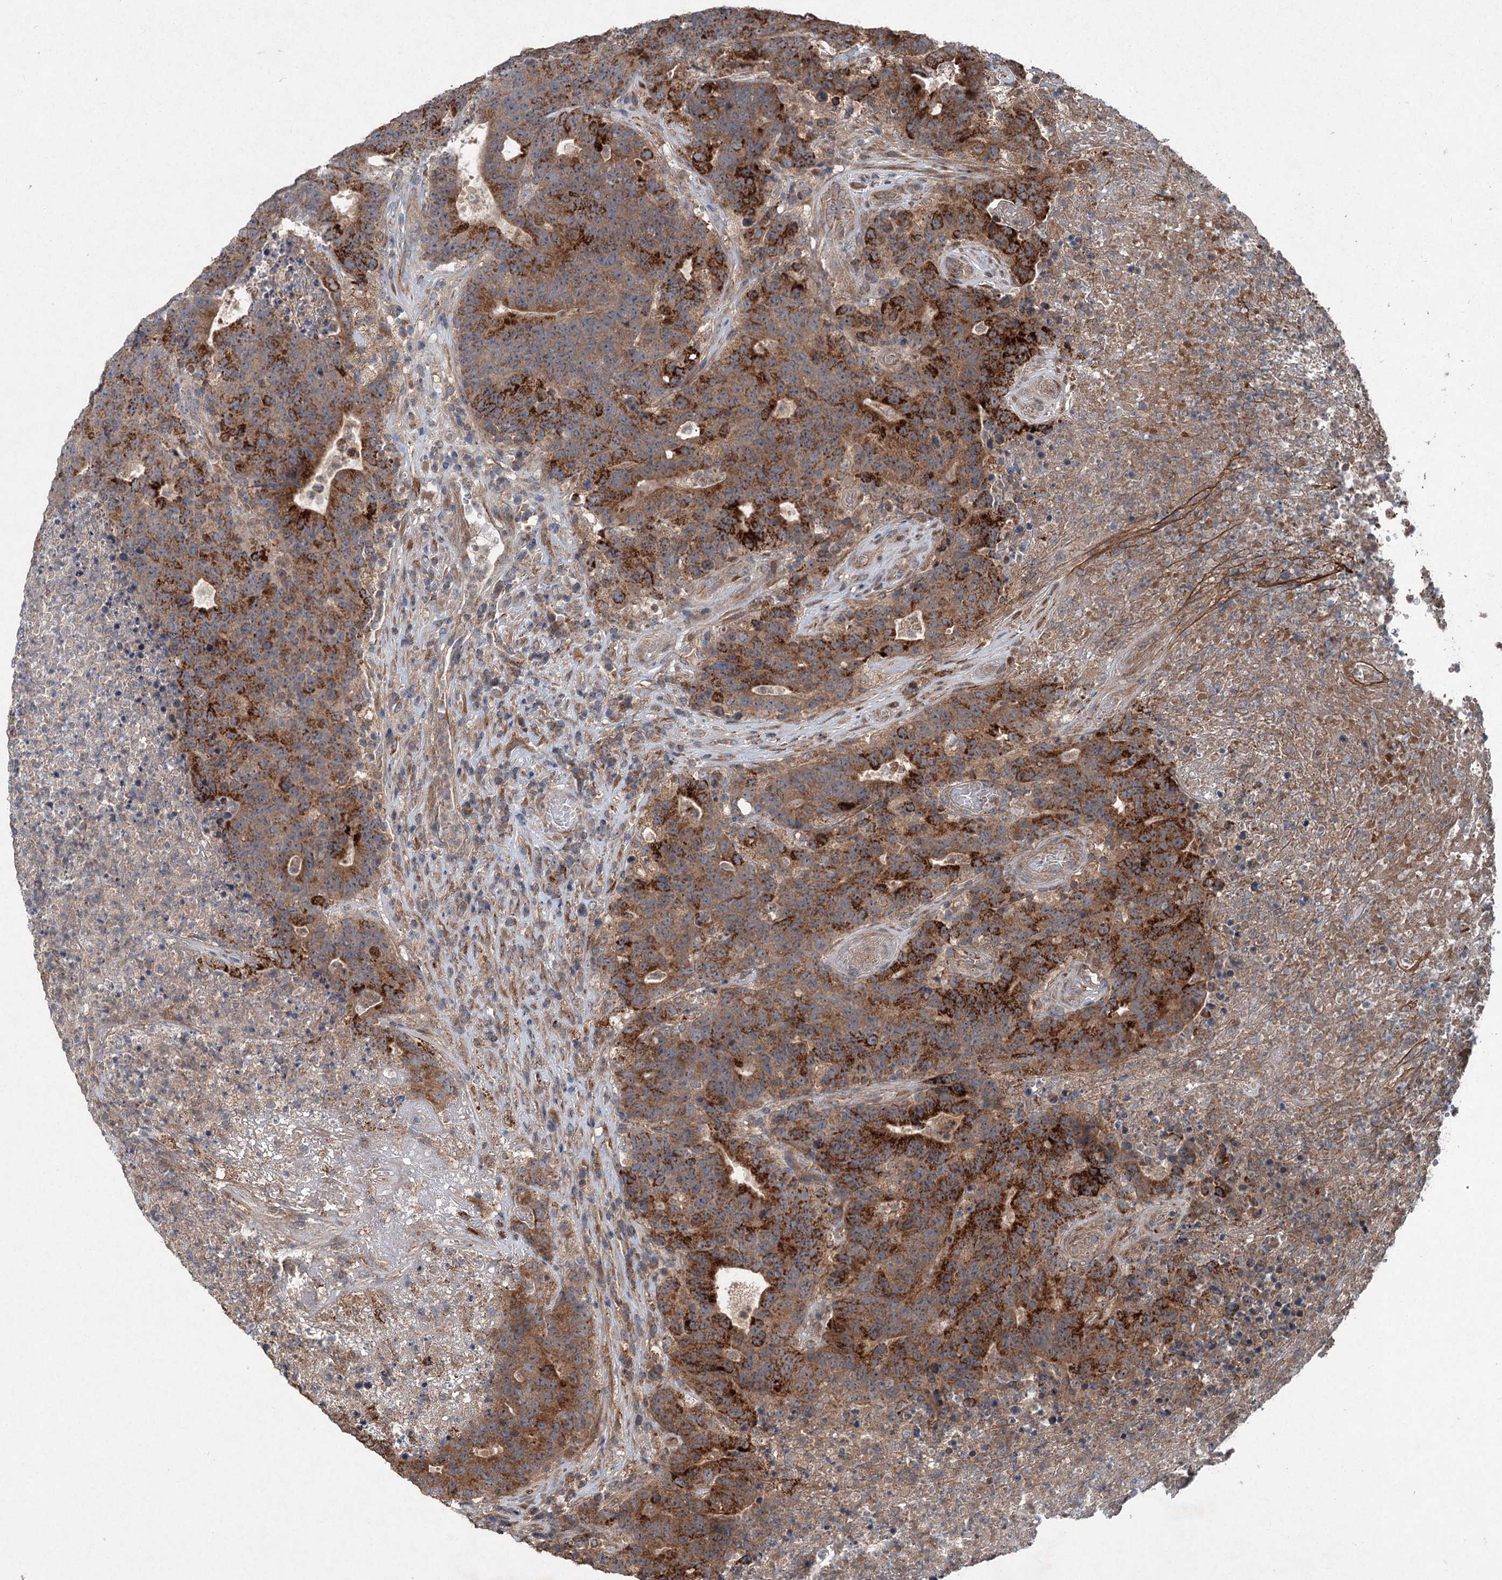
{"staining": {"intensity": "strong", "quantity": ">75%", "location": "cytoplasmic/membranous"}, "tissue": "colorectal cancer", "cell_type": "Tumor cells", "image_type": "cancer", "snomed": [{"axis": "morphology", "description": "Adenocarcinoma, NOS"}, {"axis": "topography", "description": "Colon"}], "caption": "This is an image of IHC staining of colorectal cancer, which shows strong staining in the cytoplasmic/membranous of tumor cells.", "gene": "ALAS1", "patient": {"sex": "female", "age": 75}}